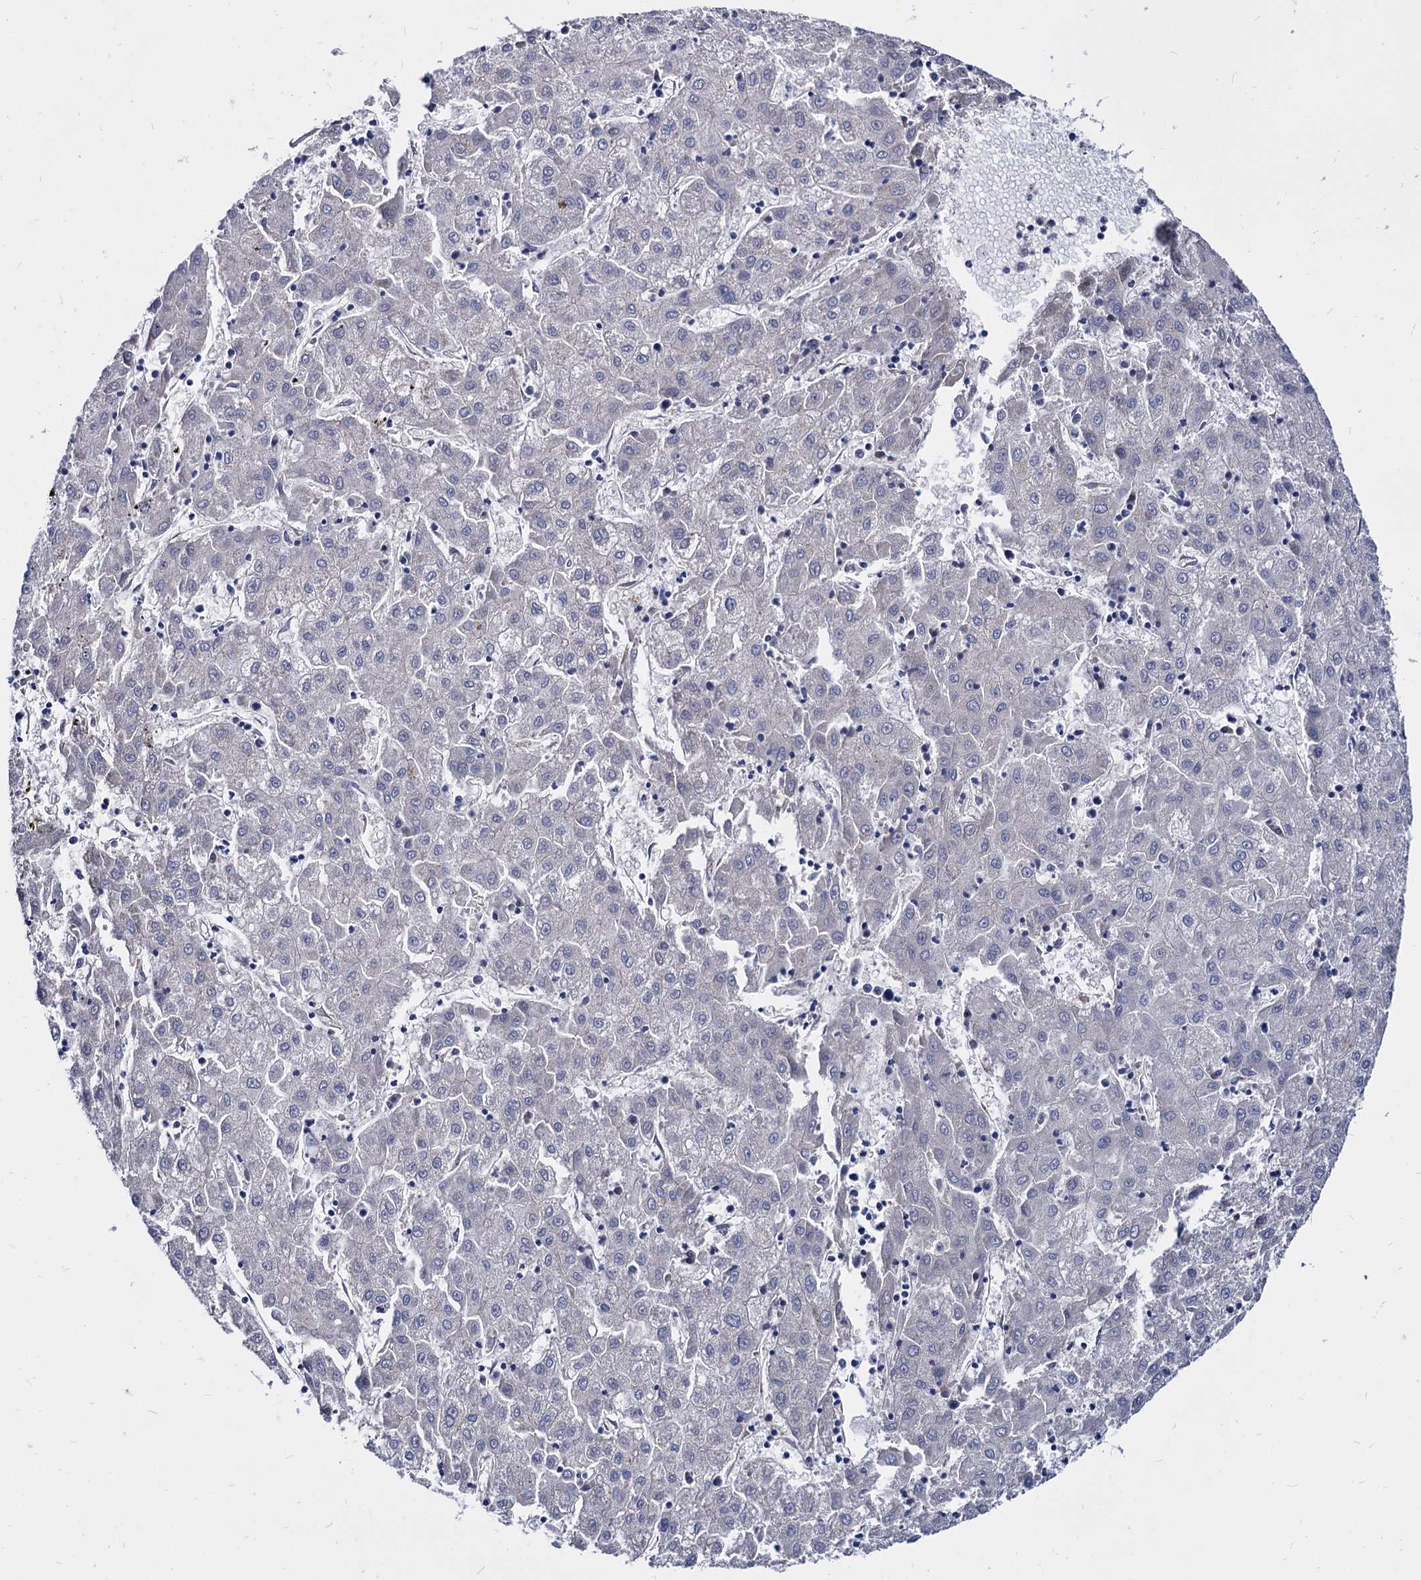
{"staining": {"intensity": "negative", "quantity": "none", "location": "none"}, "tissue": "liver cancer", "cell_type": "Tumor cells", "image_type": "cancer", "snomed": [{"axis": "morphology", "description": "Carcinoma, Hepatocellular, NOS"}, {"axis": "topography", "description": "Liver"}], "caption": "DAB immunohistochemical staining of hepatocellular carcinoma (liver) reveals no significant expression in tumor cells.", "gene": "ESD", "patient": {"sex": "male", "age": 72}}